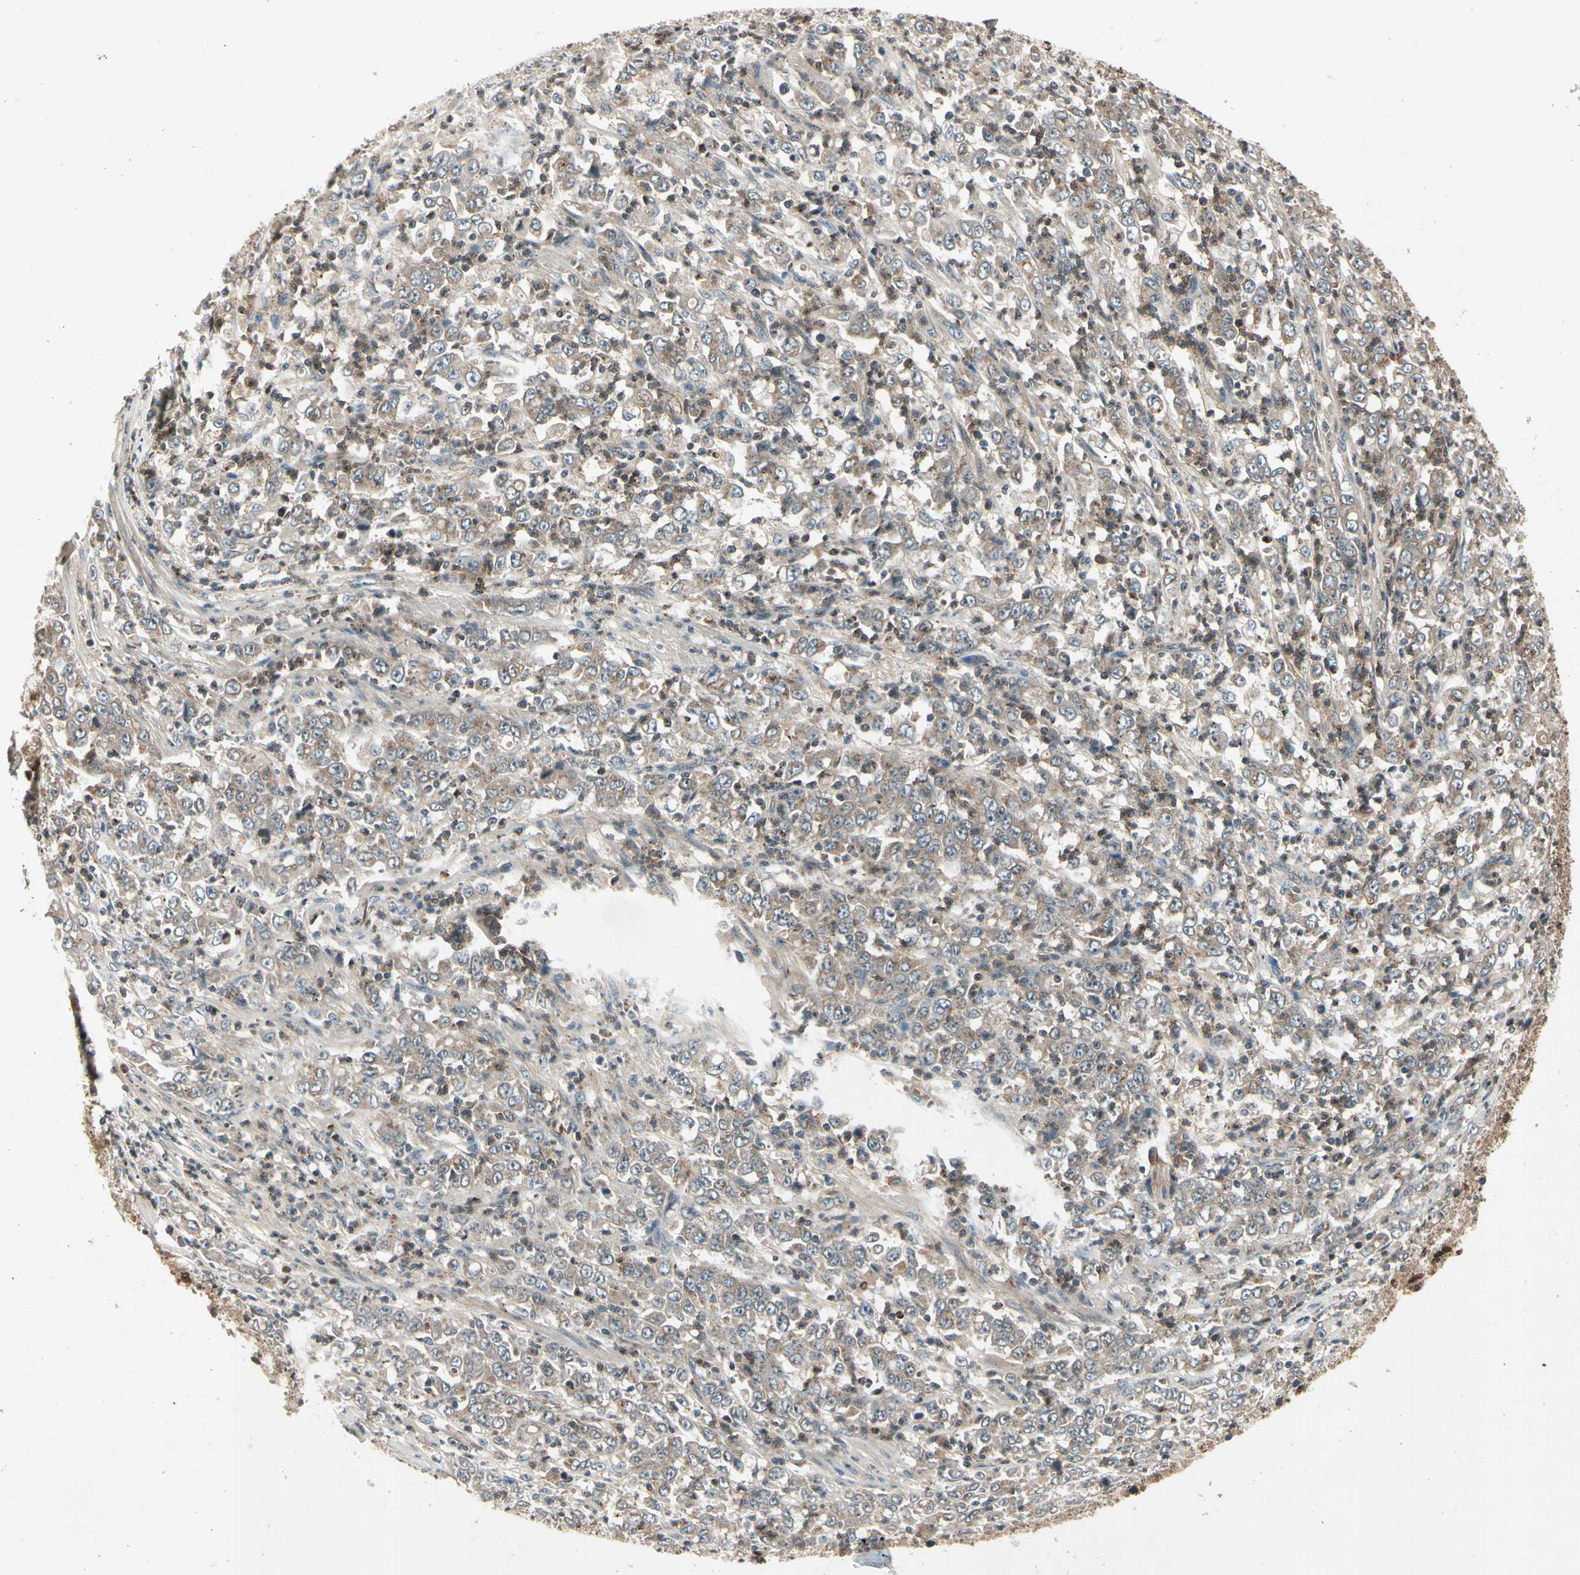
{"staining": {"intensity": "weak", "quantity": ">75%", "location": "cytoplasmic/membranous"}, "tissue": "stomach cancer", "cell_type": "Tumor cells", "image_type": "cancer", "snomed": [{"axis": "morphology", "description": "Adenocarcinoma, NOS"}, {"axis": "topography", "description": "Stomach, lower"}], "caption": "Human adenocarcinoma (stomach) stained with a protein marker shows weak staining in tumor cells.", "gene": "FLOT1", "patient": {"sex": "female", "age": 71}}